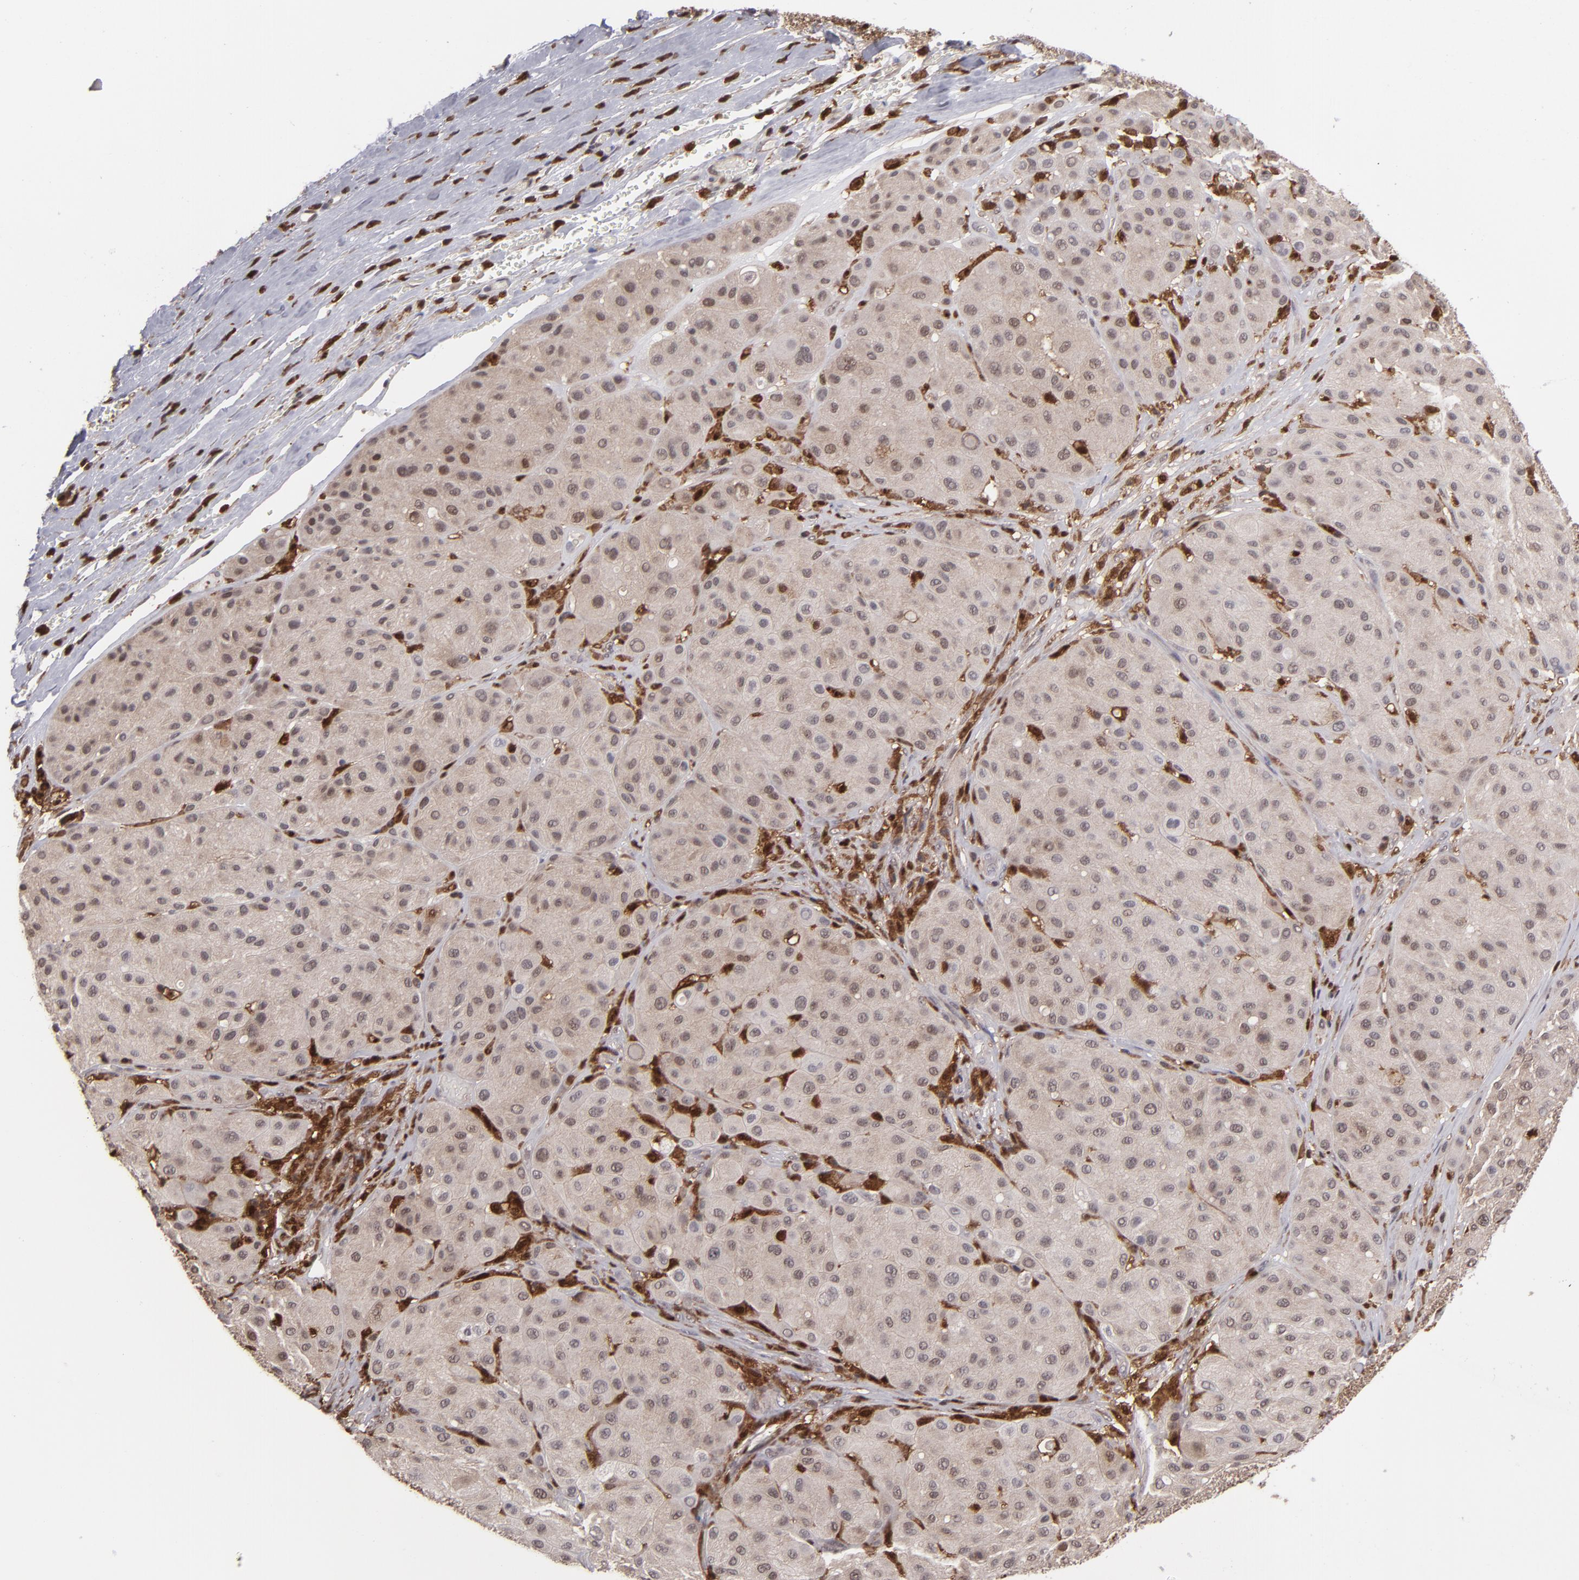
{"staining": {"intensity": "weak", "quantity": ">75%", "location": "cytoplasmic/membranous,nuclear"}, "tissue": "melanoma", "cell_type": "Tumor cells", "image_type": "cancer", "snomed": [{"axis": "morphology", "description": "Normal tissue, NOS"}, {"axis": "morphology", "description": "Malignant melanoma, Metastatic site"}, {"axis": "topography", "description": "Skin"}], "caption": "Immunohistochemical staining of melanoma displays low levels of weak cytoplasmic/membranous and nuclear expression in approximately >75% of tumor cells.", "gene": "GRB2", "patient": {"sex": "male", "age": 41}}